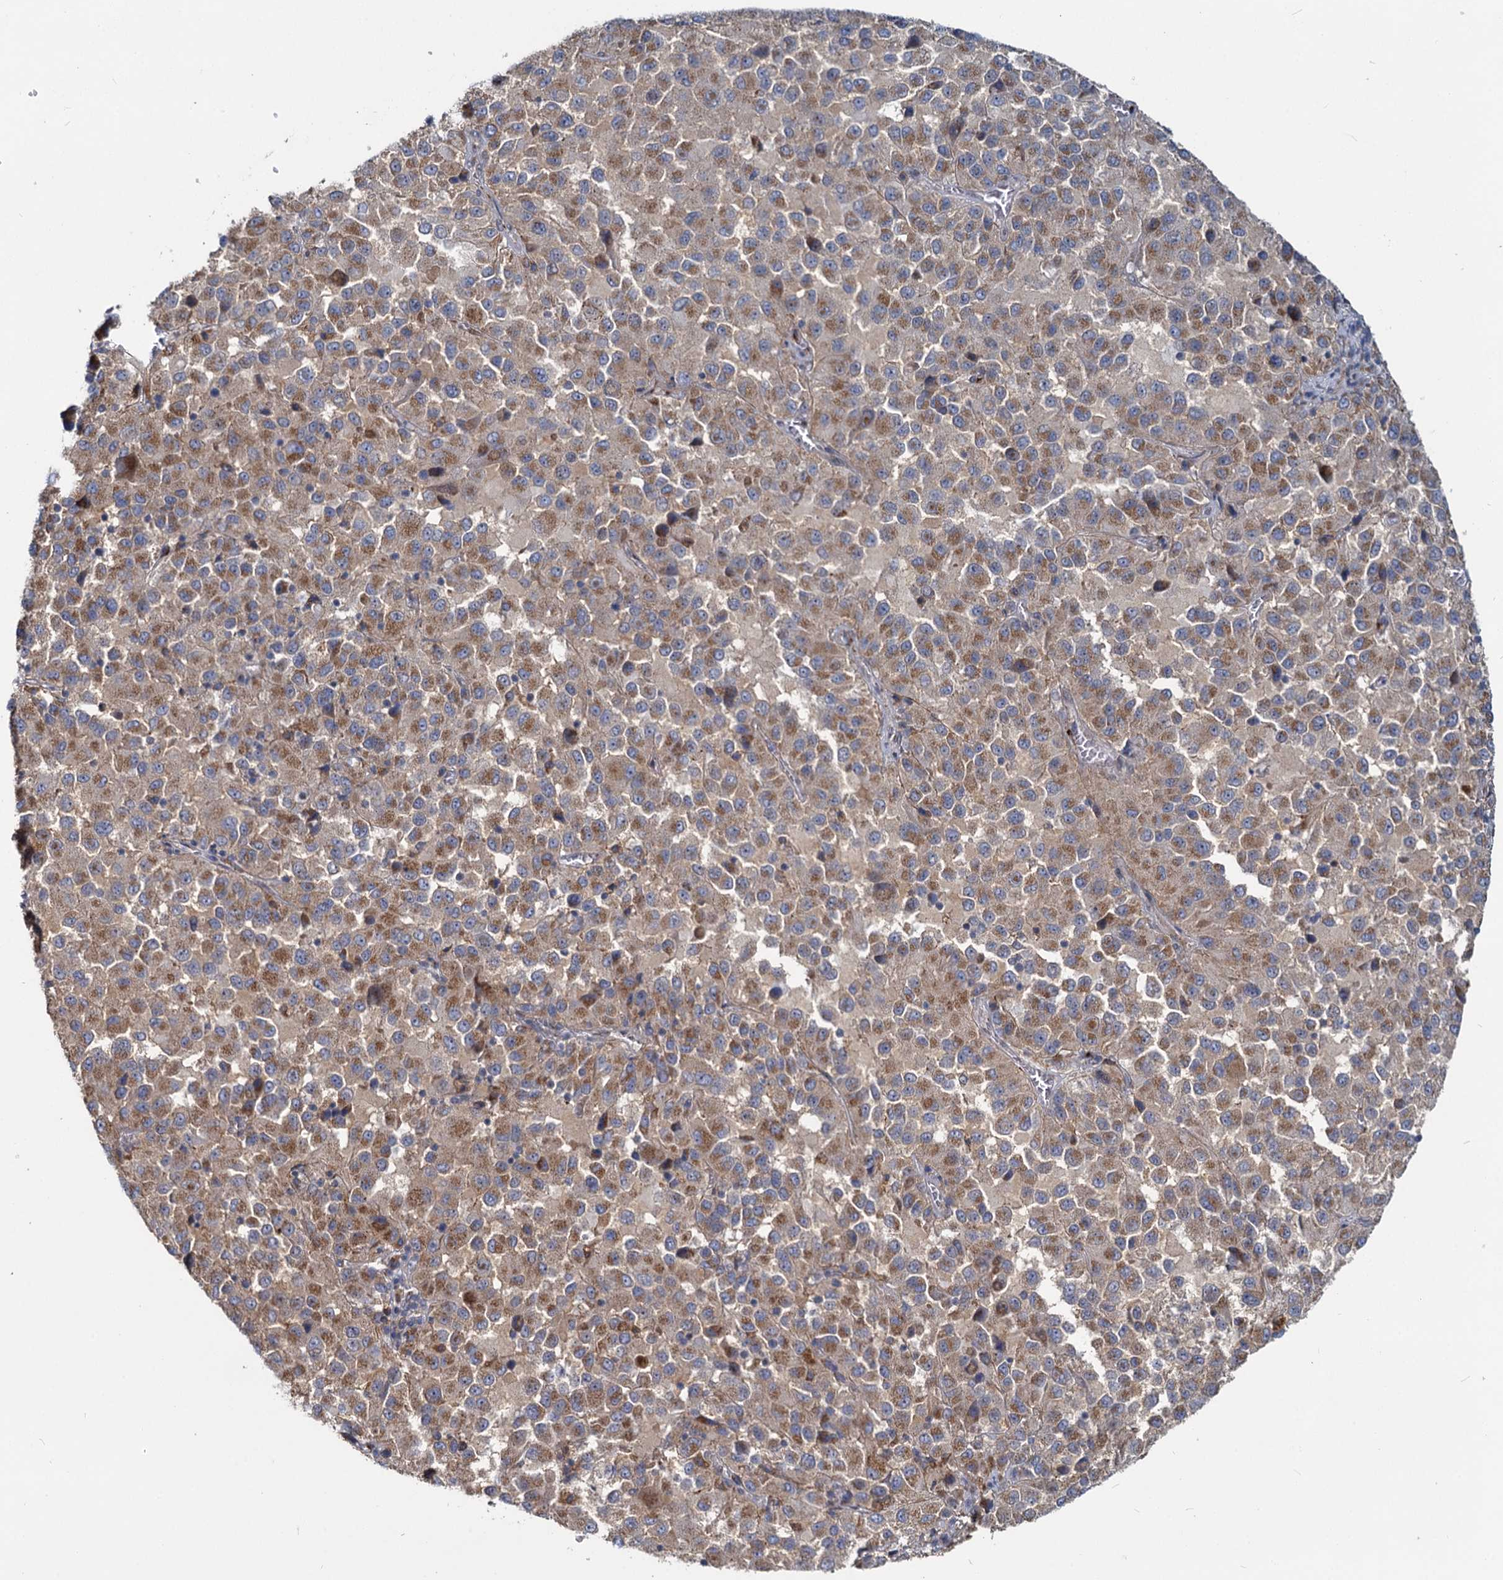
{"staining": {"intensity": "moderate", "quantity": ">75%", "location": "cytoplasmic/membranous"}, "tissue": "melanoma", "cell_type": "Tumor cells", "image_type": "cancer", "snomed": [{"axis": "morphology", "description": "Malignant melanoma, Metastatic site"}, {"axis": "topography", "description": "Lung"}], "caption": "Moderate cytoplasmic/membranous positivity for a protein is appreciated in approximately >75% of tumor cells of melanoma using immunohistochemistry (IHC).", "gene": "ADCY2", "patient": {"sex": "male", "age": 64}}